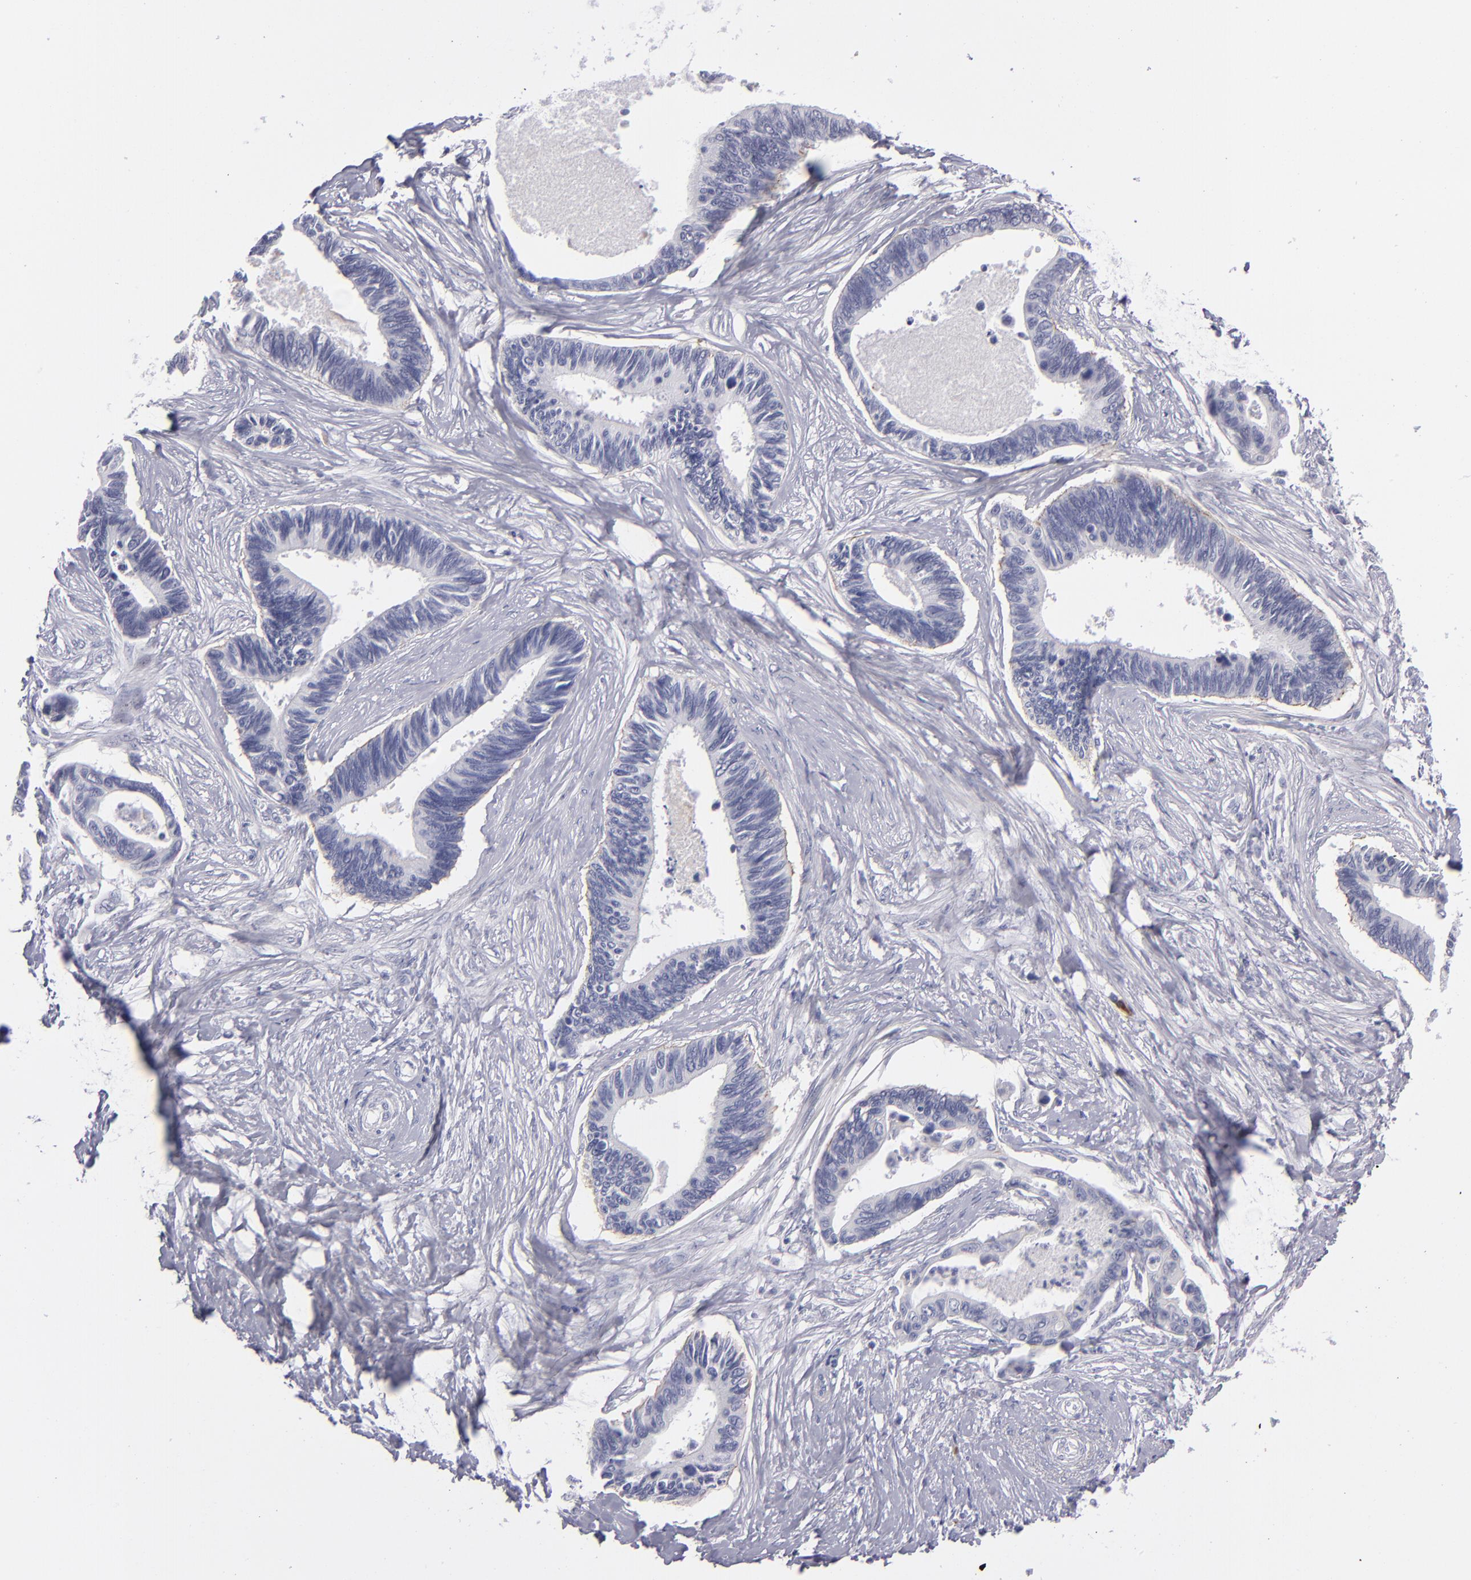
{"staining": {"intensity": "negative", "quantity": "none", "location": "none"}, "tissue": "pancreatic cancer", "cell_type": "Tumor cells", "image_type": "cancer", "snomed": [{"axis": "morphology", "description": "Adenocarcinoma, NOS"}, {"axis": "topography", "description": "Pancreas"}], "caption": "A high-resolution image shows immunohistochemistry staining of adenocarcinoma (pancreatic), which shows no significant staining in tumor cells.", "gene": "ITGB4", "patient": {"sex": "female", "age": 70}}